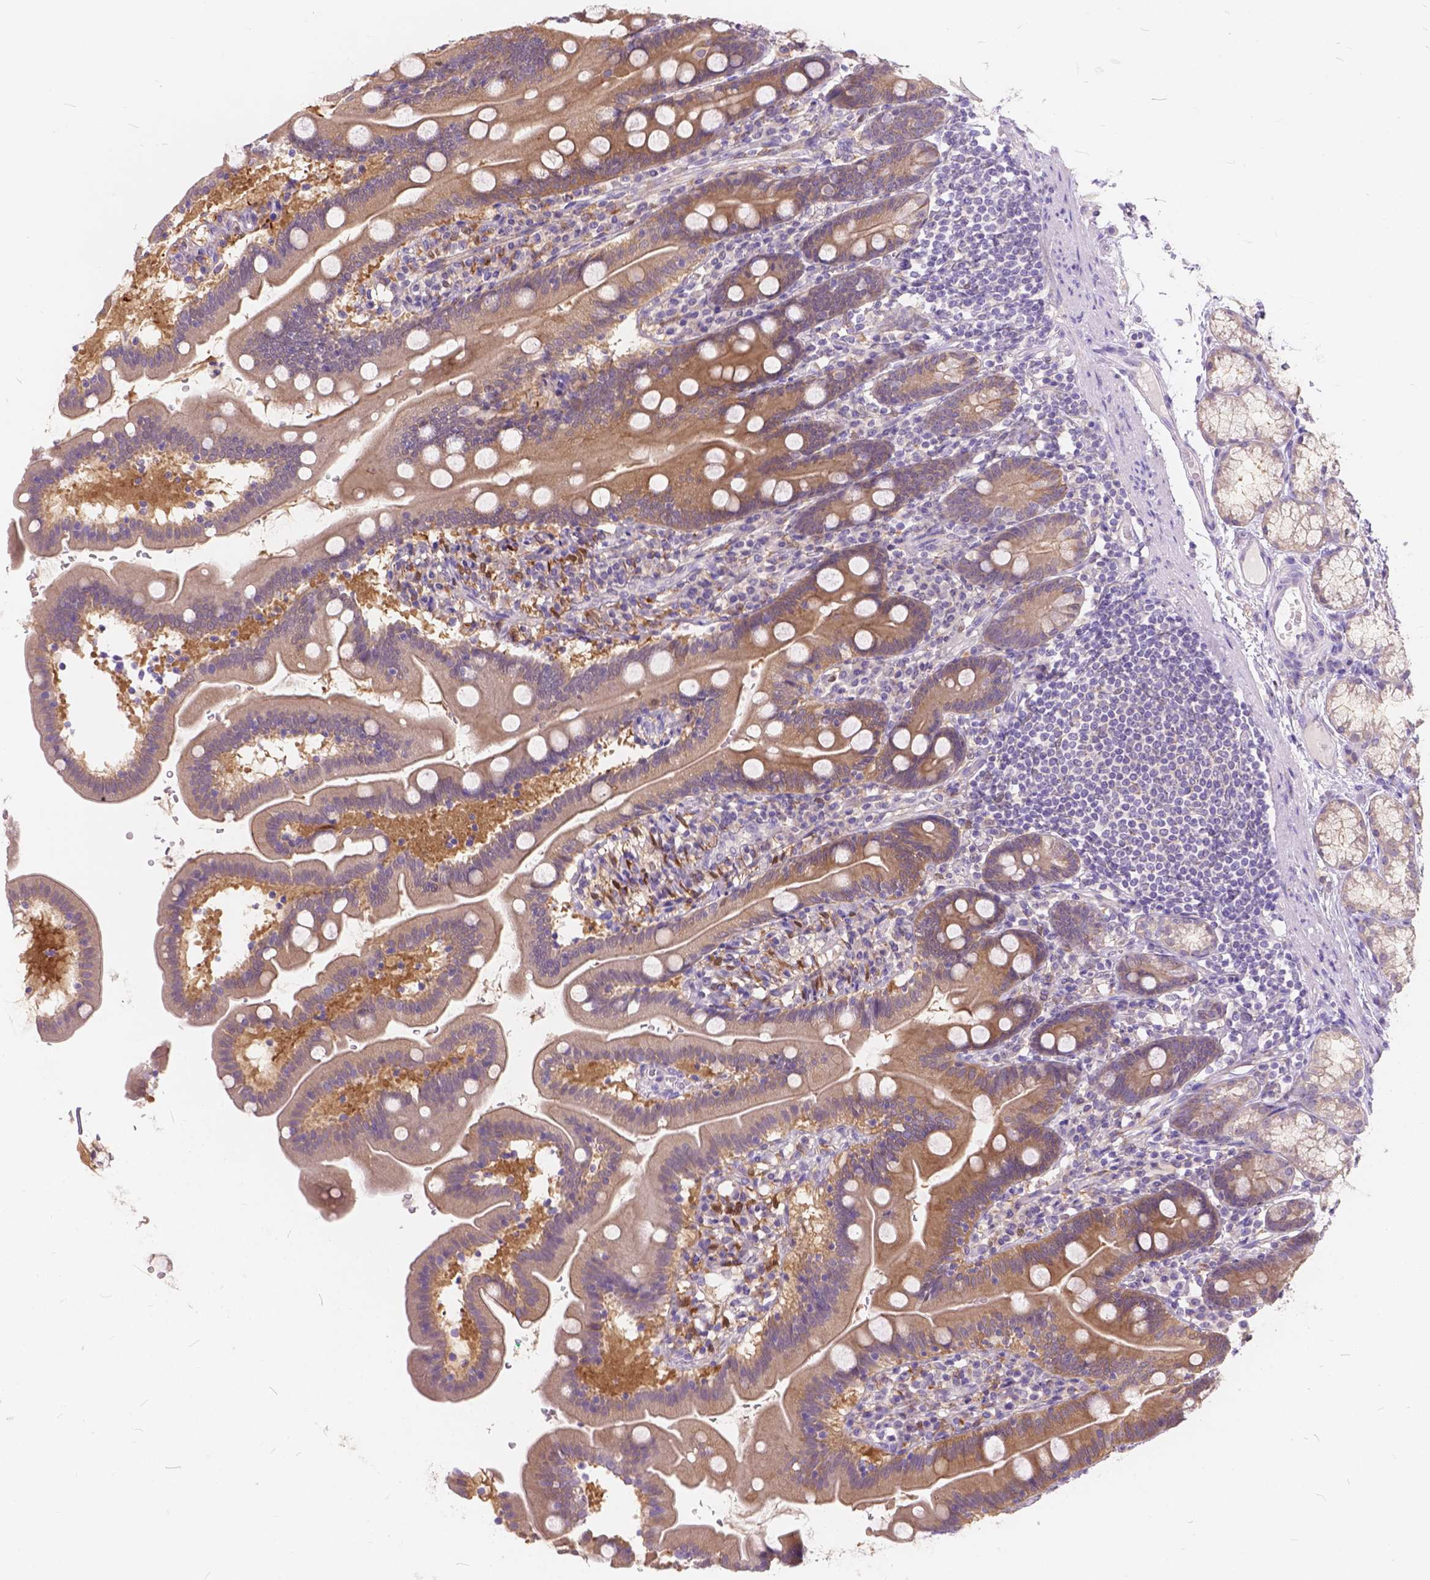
{"staining": {"intensity": "weak", "quantity": "25%-75%", "location": "cytoplasmic/membranous"}, "tissue": "duodenum", "cell_type": "Glandular cells", "image_type": "normal", "snomed": [{"axis": "morphology", "description": "Normal tissue, NOS"}, {"axis": "topography", "description": "Duodenum"}], "caption": "Weak cytoplasmic/membranous protein staining is seen in about 25%-75% of glandular cells in duodenum. (DAB (3,3'-diaminobenzidine) = brown stain, brightfield microscopy at high magnification).", "gene": "PEX11G", "patient": {"sex": "female", "age": 67}}